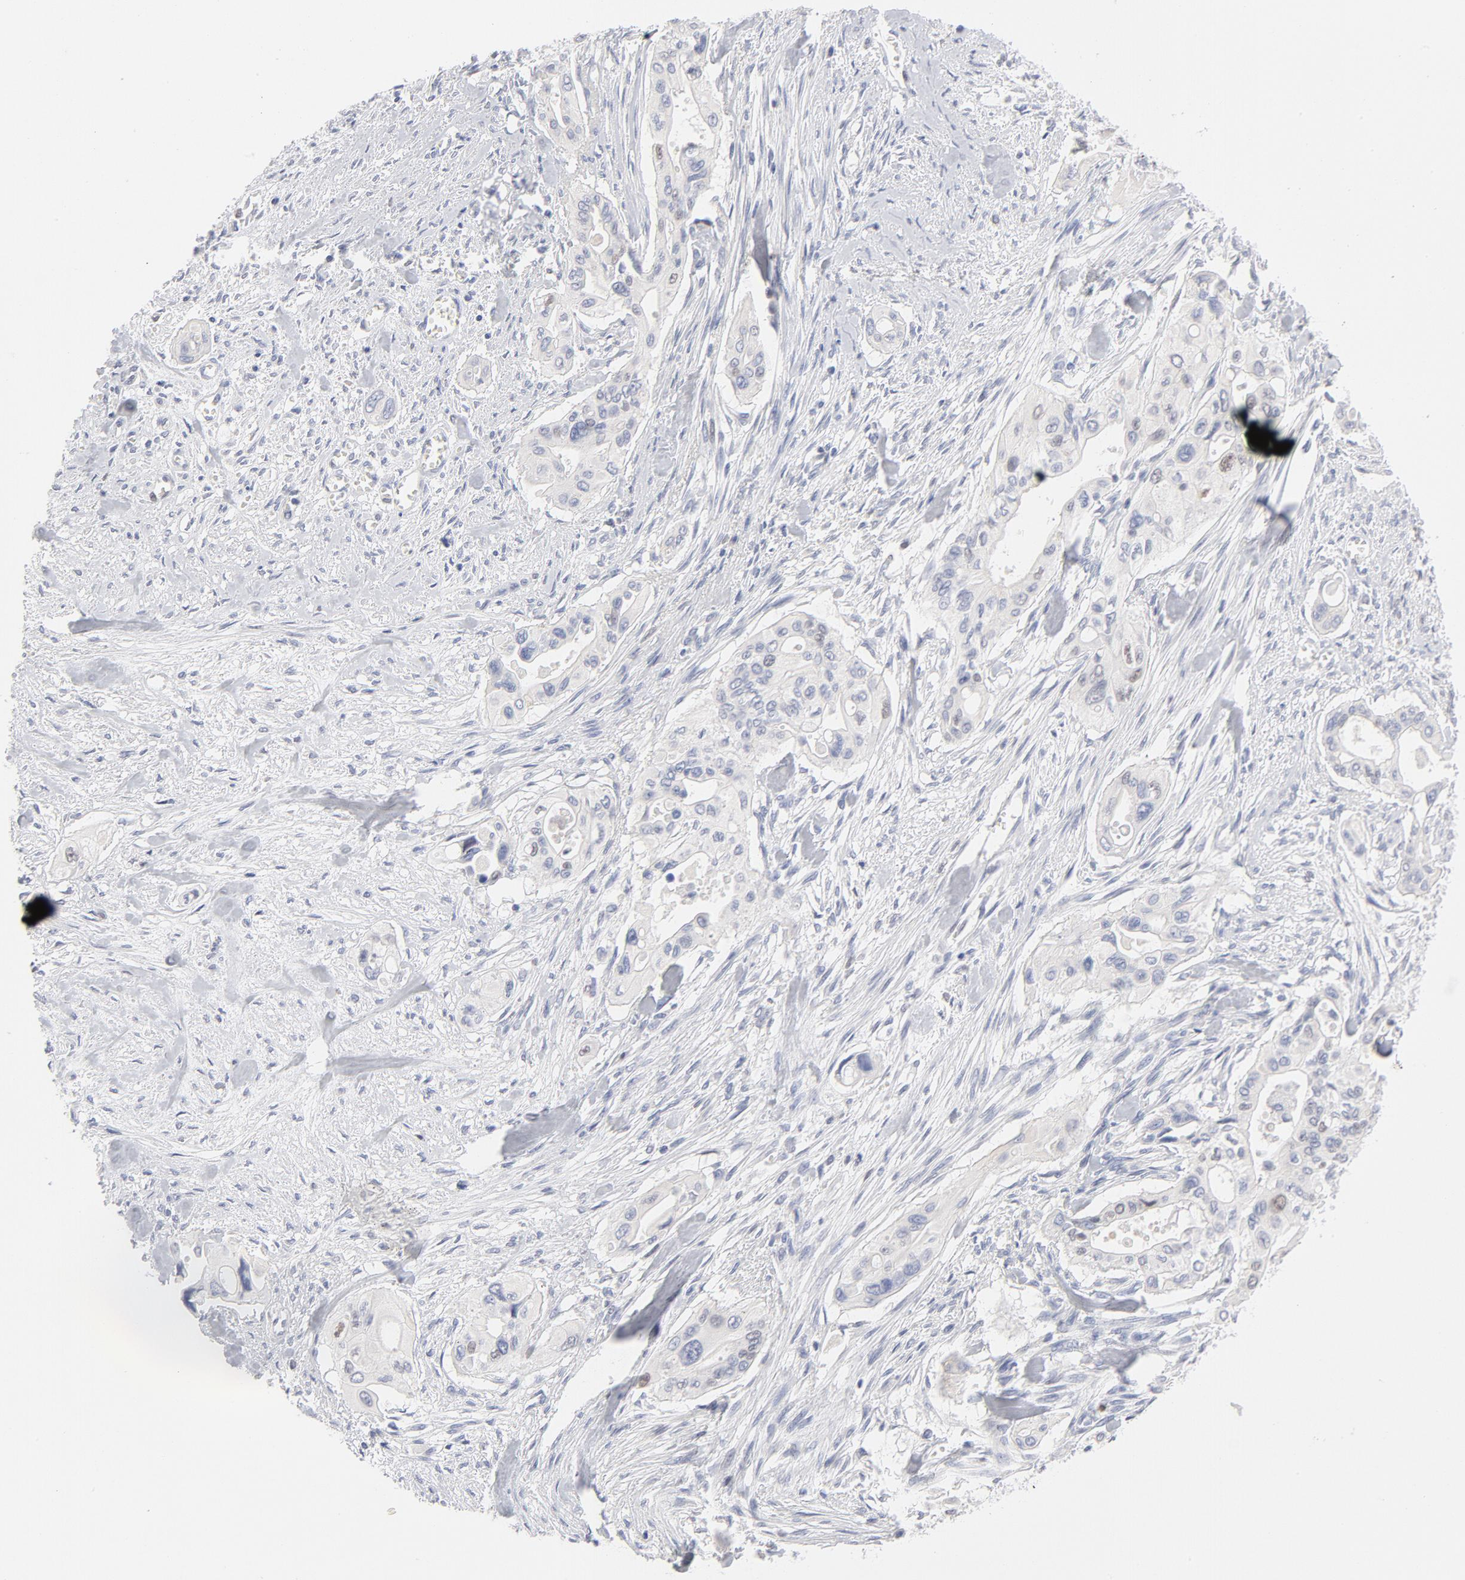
{"staining": {"intensity": "negative", "quantity": "none", "location": "none"}, "tissue": "pancreatic cancer", "cell_type": "Tumor cells", "image_type": "cancer", "snomed": [{"axis": "morphology", "description": "Adenocarcinoma, NOS"}, {"axis": "topography", "description": "Pancreas"}], "caption": "A histopathology image of adenocarcinoma (pancreatic) stained for a protein reveals no brown staining in tumor cells.", "gene": "MCM7", "patient": {"sex": "male", "age": 77}}